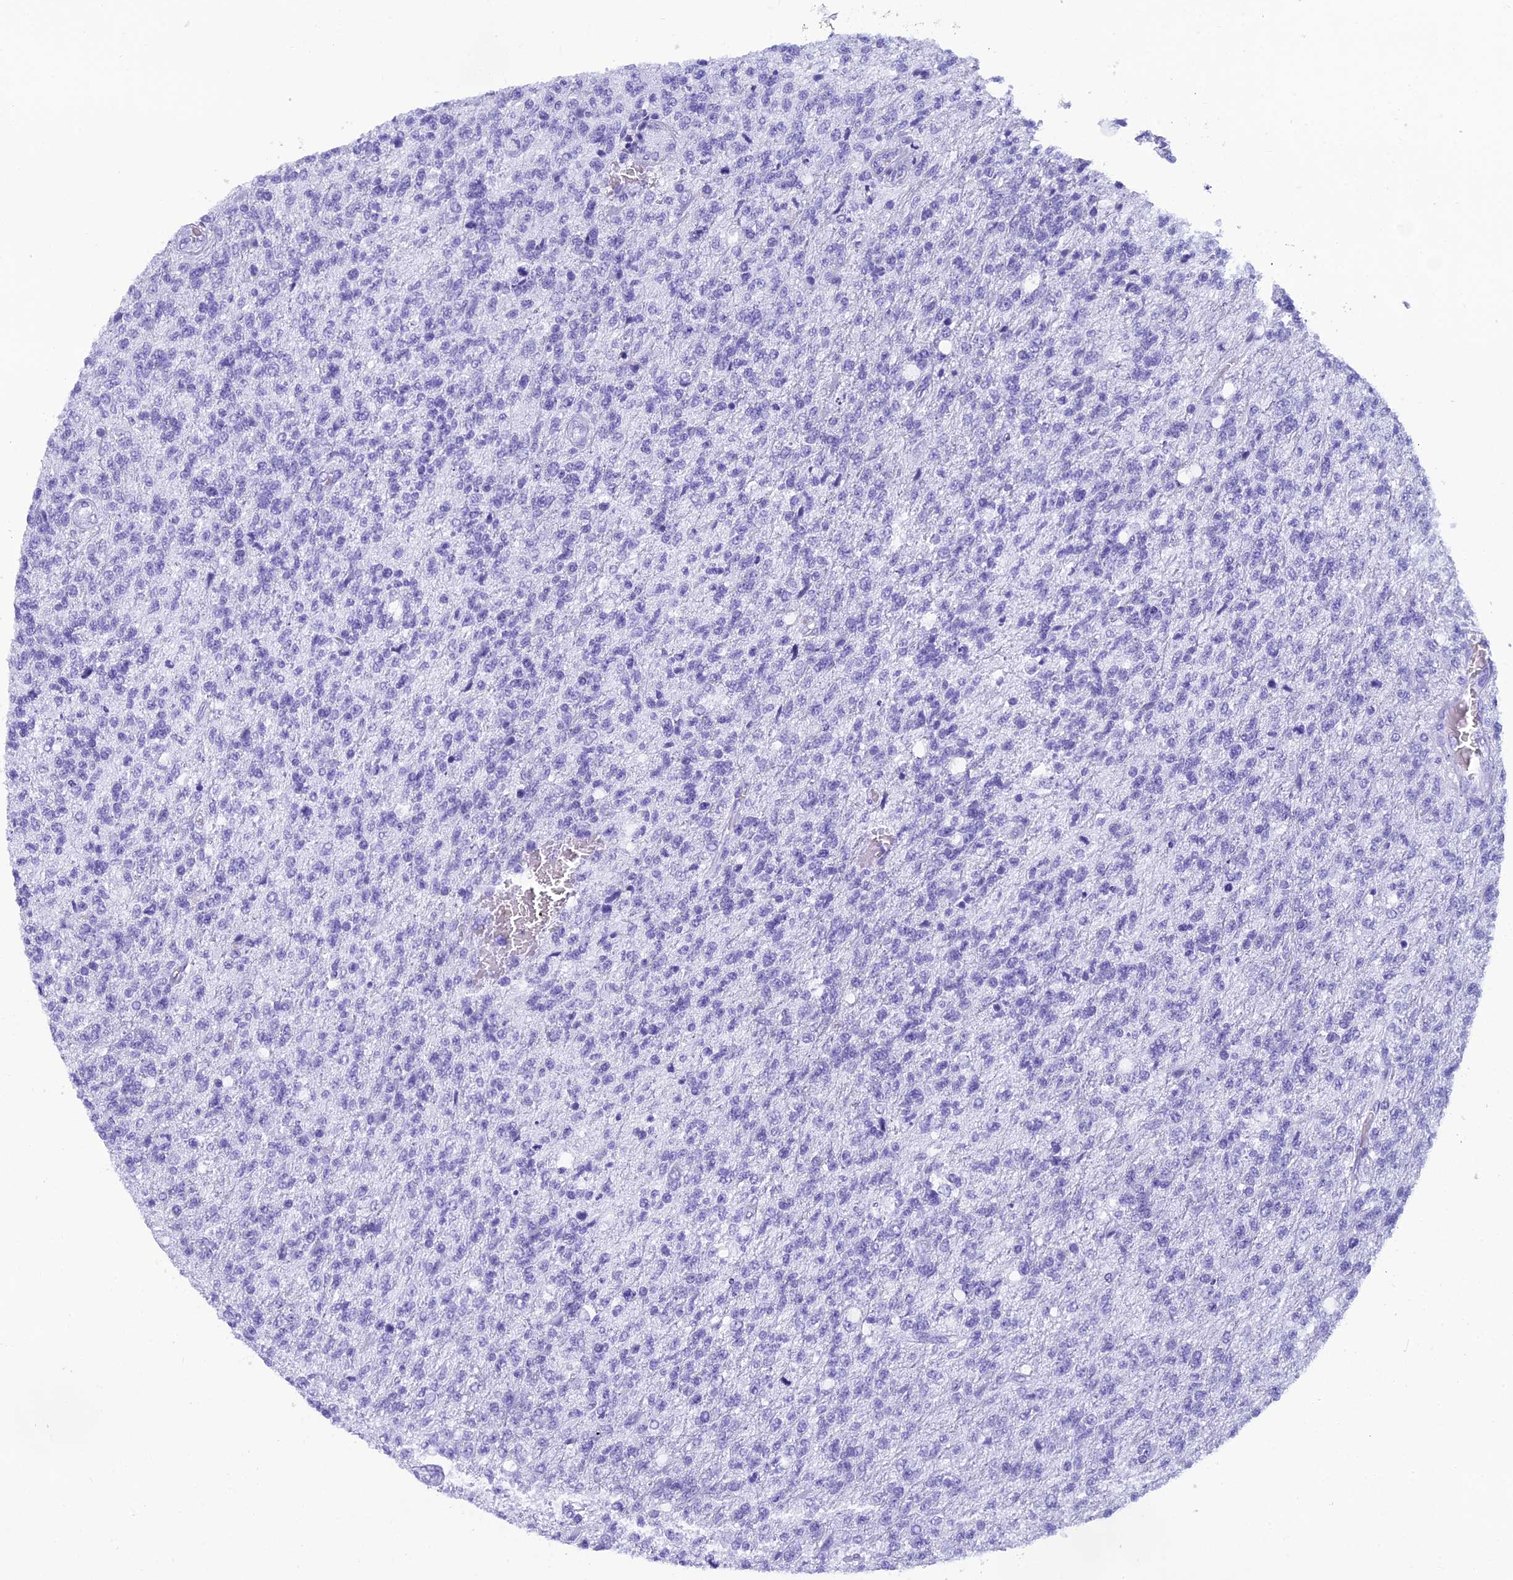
{"staining": {"intensity": "negative", "quantity": "none", "location": "none"}, "tissue": "glioma", "cell_type": "Tumor cells", "image_type": "cancer", "snomed": [{"axis": "morphology", "description": "Glioma, malignant, High grade"}, {"axis": "topography", "description": "Brain"}], "caption": "Tumor cells show no significant protein positivity in glioma. (DAB immunohistochemistry visualized using brightfield microscopy, high magnification).", "gene": "GRWD1", "patient": {"sex": "male", "age": 56}}